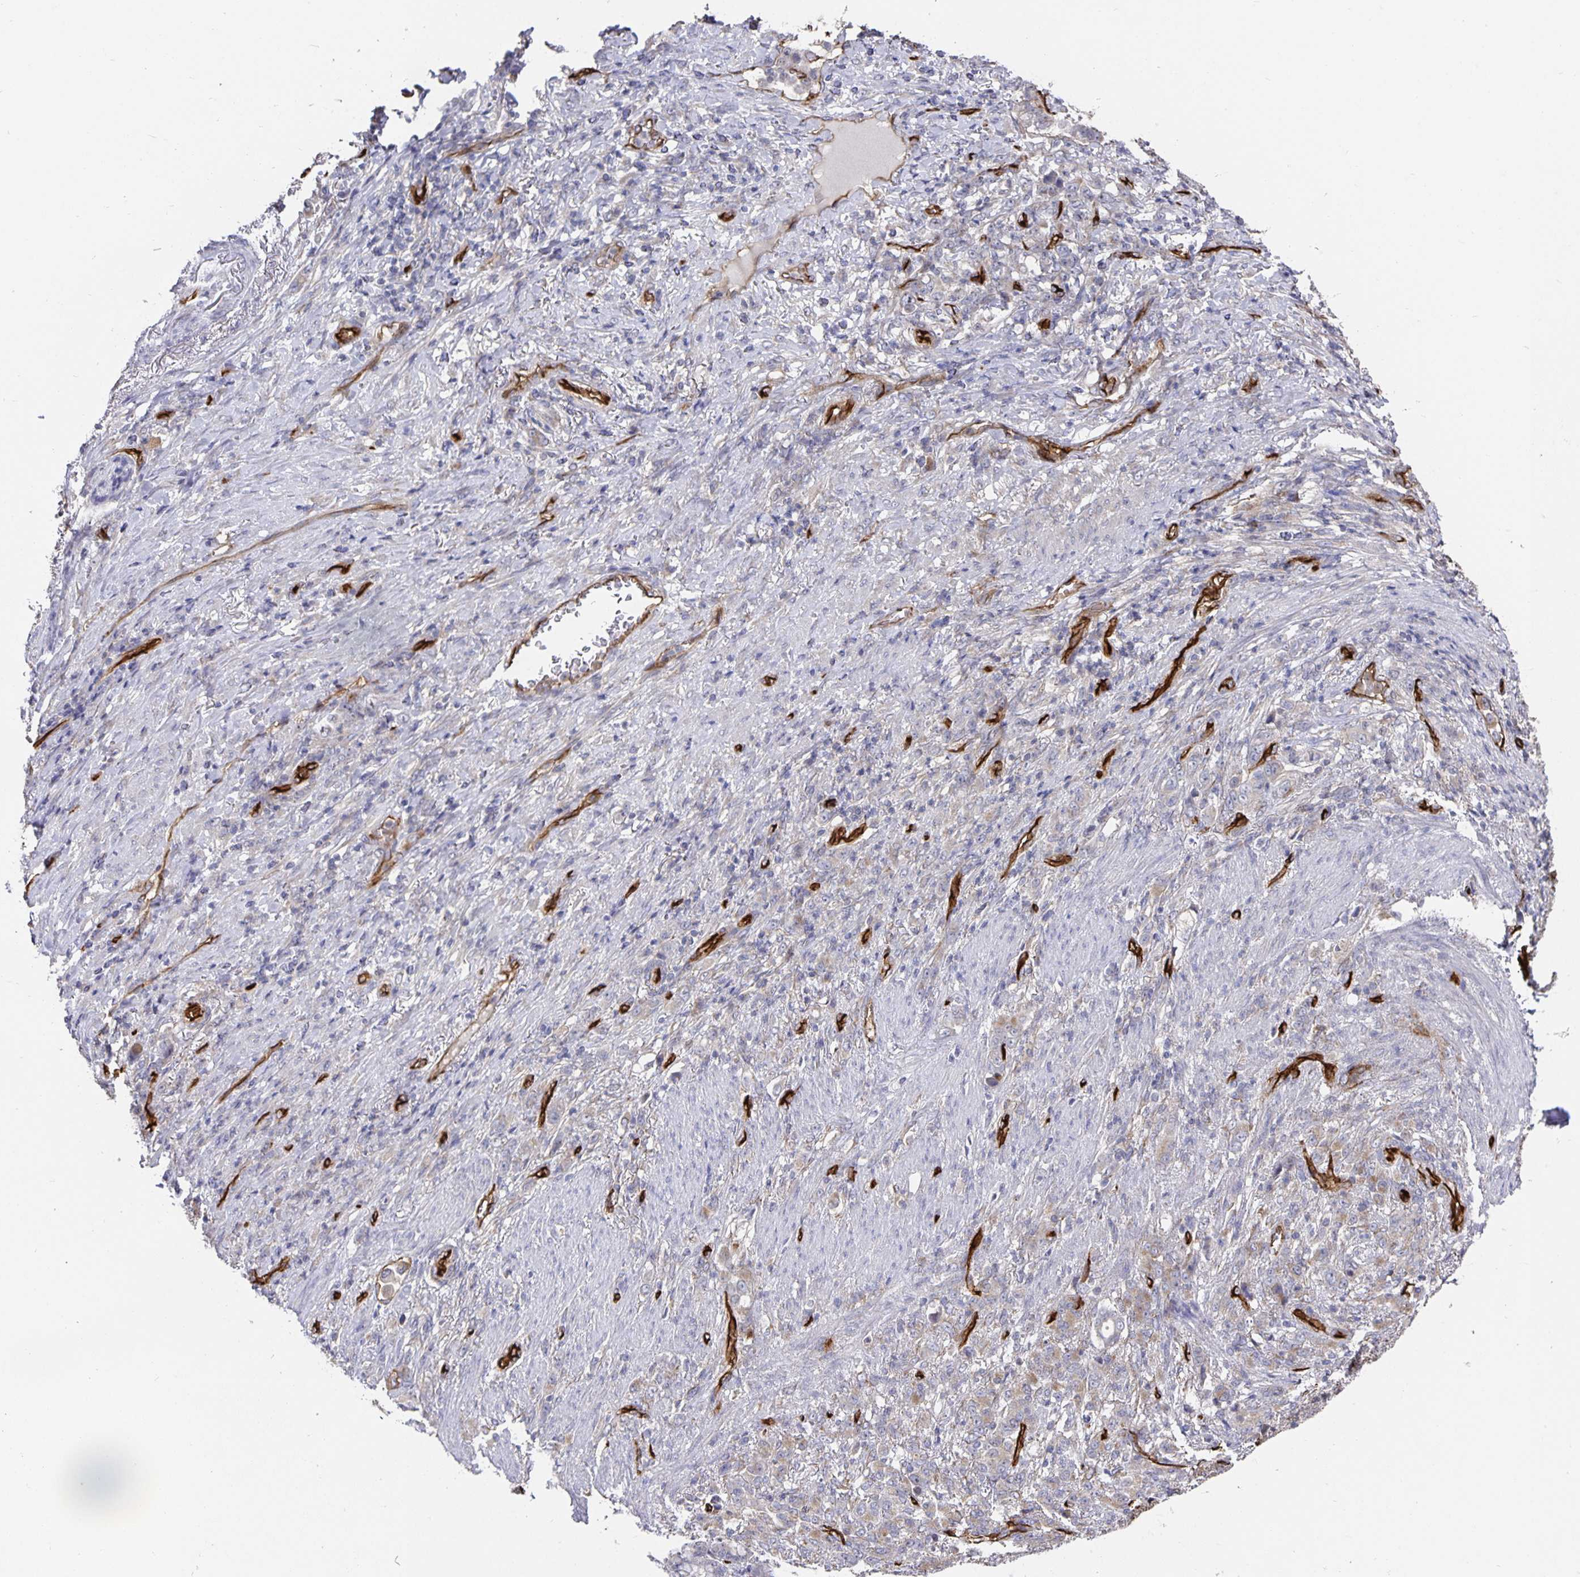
{"staining": {"intensity": "weak", "quantity": ">75%", "location": "cytoplasmic/membranous"}, "tissue": "stomach cancer", "cell_type": "Tumor cells", "image_type": "cancer", "snomed": [{"axis": "morphology", "description": "Adenocarcinoma, NOS"}, {"axis": "topography", "description": "Stomach"}], "caption": "High-power microscopy captured an IHC photomicrograph of stomach cancer, revealing weak cytoplasmic/membranous expression in approximately >75% of tumor cells.", "gene": "PODXL", "patient": {"sex": "female", "age": 79}}